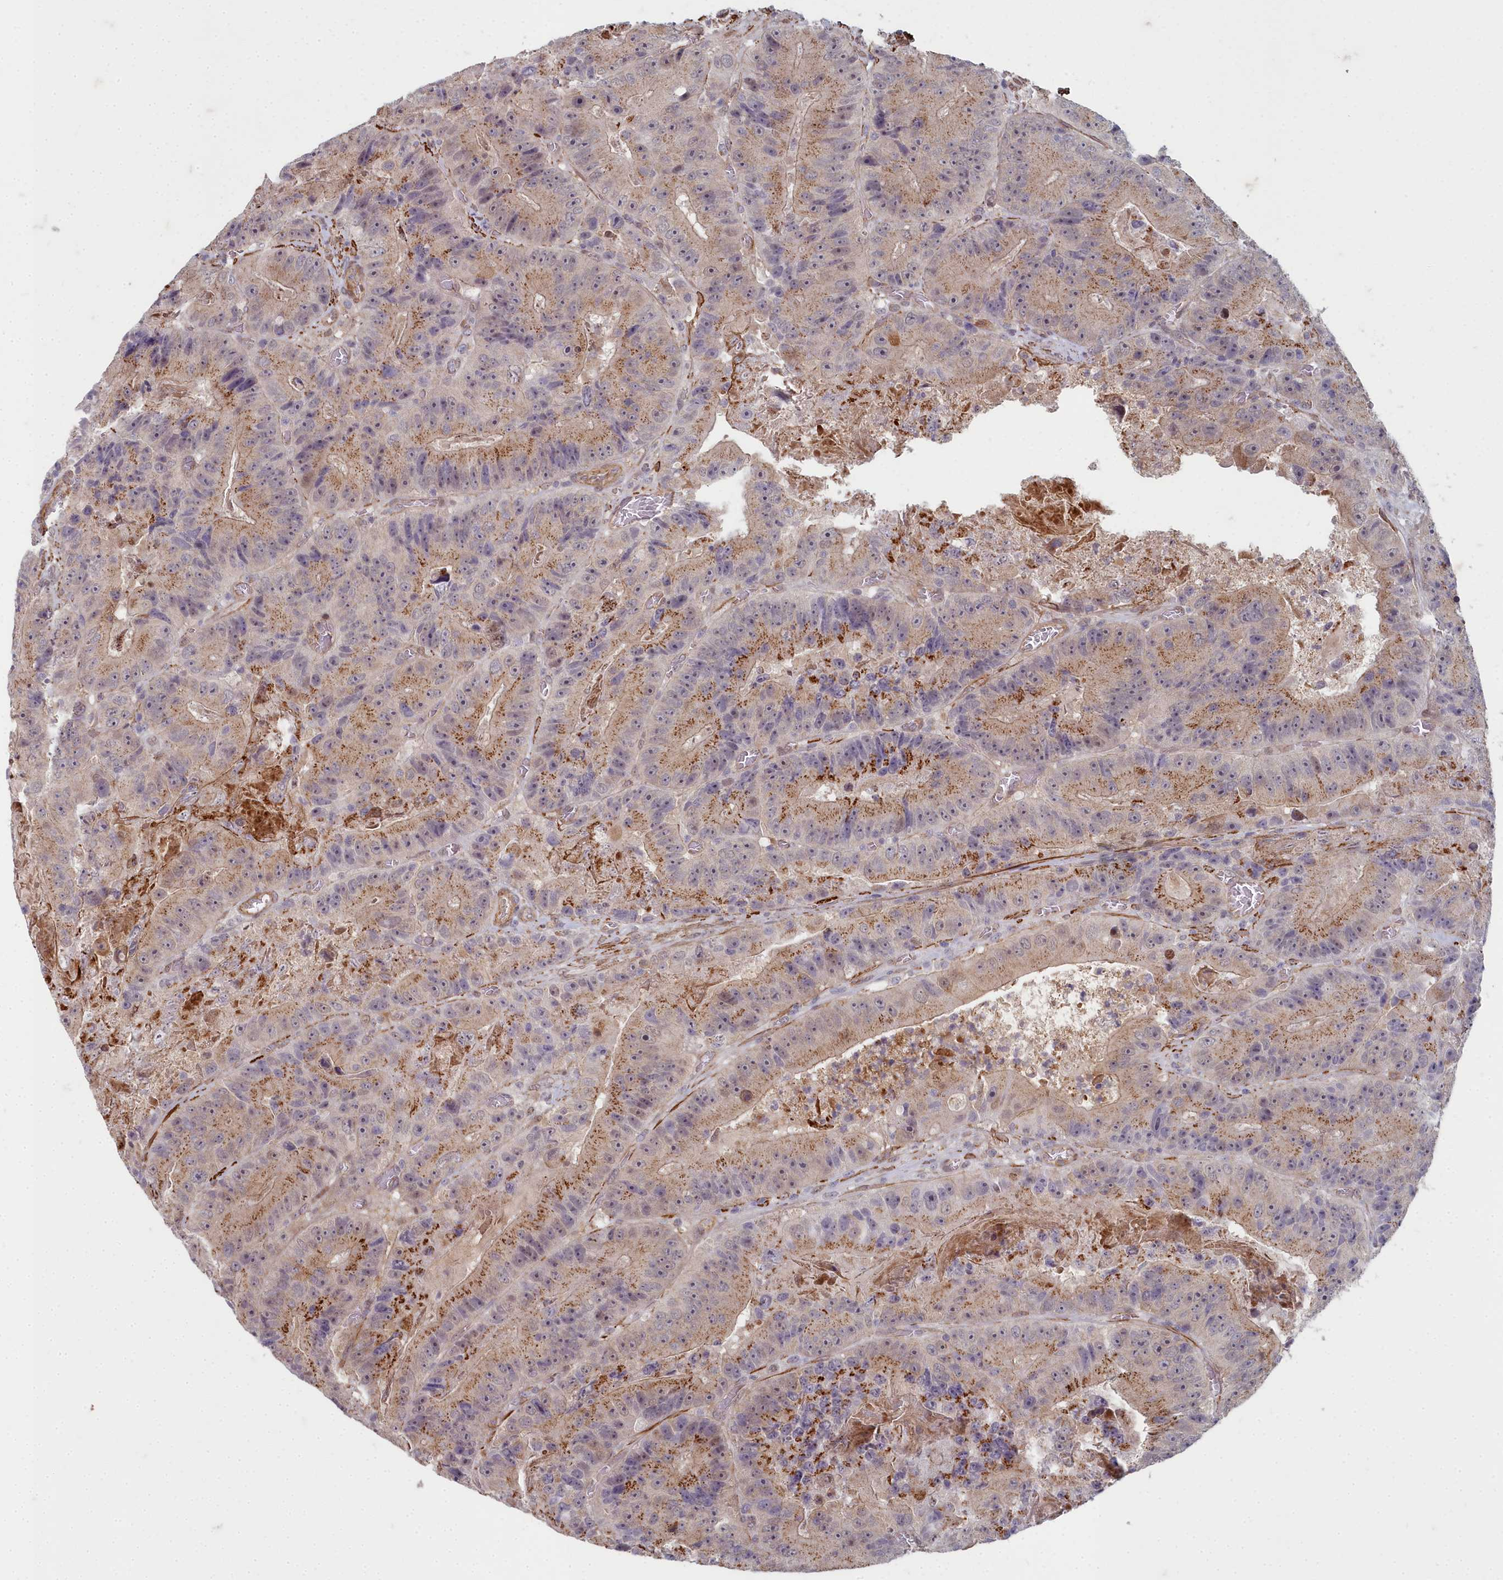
{"staining": {"intensity": "moderate", "quantity": "25%-75%", "location": "cytoplasmic/membranous"}, "tissue": "colorectal cancer", "cell_type": "Tumor cells", "image_type": "cancer", "snomed": [{"axis": "morphology", "description": "Adenocarcinoma, NOS"}, {"axis": "topography", "description": "Colon"}], "caption": "IHC staining of colorectal adenocarcinoma, which exhibits medium levels of moderate cytoplasmic/membranous positivity in approximately 25%-75% of tumor cells indicating moderate cytoplasmic/membranous protein positivity. The staining was performed using DAB (3,3'-diaminobenzidine) (brown) for protein detection and nuclei were counterstained in hematoxylin (blue).", "gene": "ZNF626", "patient": {"sex": "female", "age": 86}}